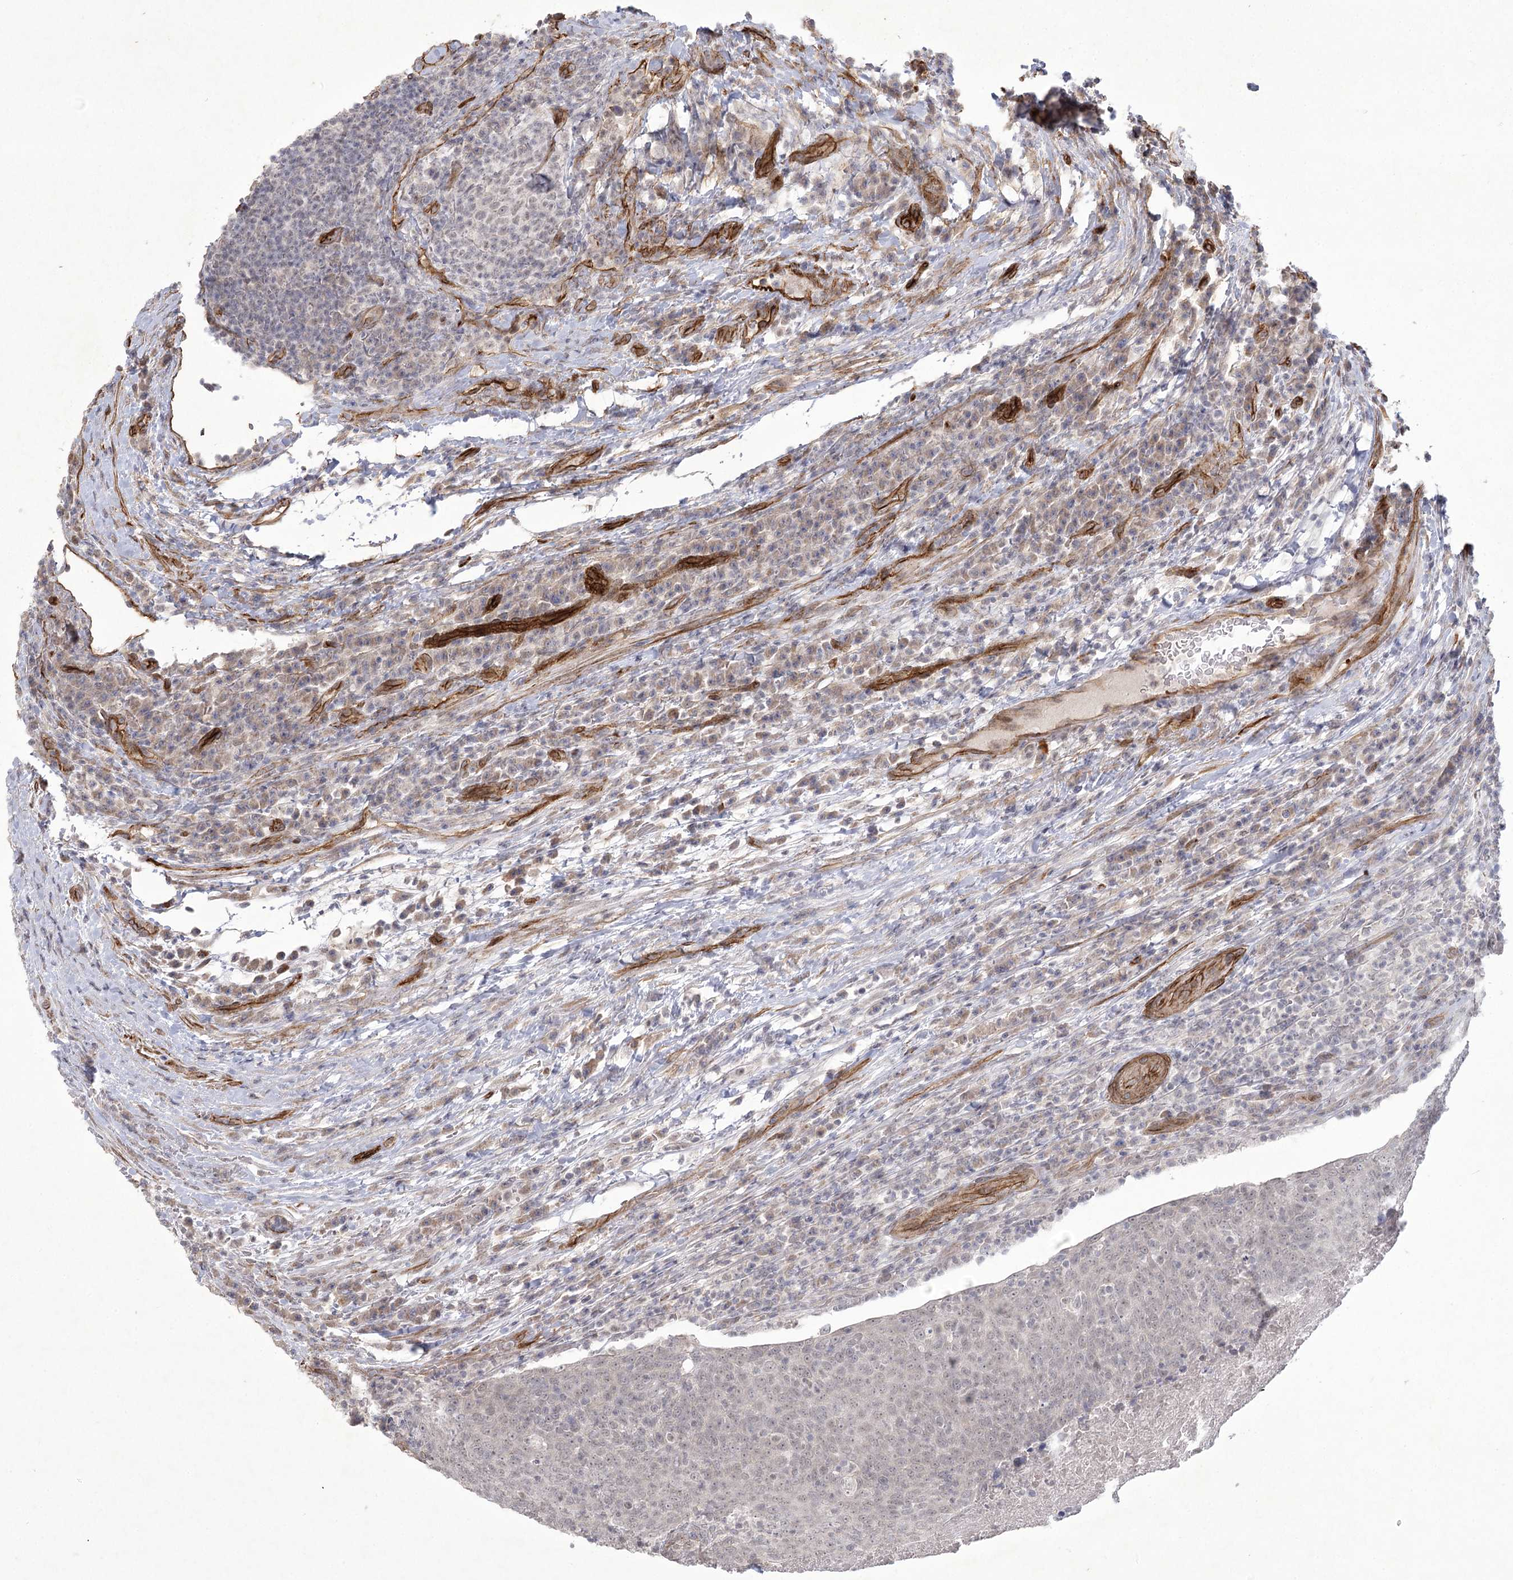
{"staining": {"intensity": "weak", "quantity": "25%-75%", "location": "nuclear"}, "tissue": "head and neck cancer", "cell_type": "Tumor cells", "image_type": "cancer", "snomed": [{"axis": "morphology", "description": "Squamous cell carcinoma, NOS"}, {"axis": "morphology", "description": "Squamous cell carcinoma, metastatic, NOS"}, {"axis": "topography", "description": "Lymph node"}, {"axis": "topography", "description": "Head-Neck"}], "caption": "High-power microscopy captured an immunohistochemistry (IHC) micrograph of head and neck squamous cell carcinoma, revealing weak nuclear staining in approximately 25%-75% of tumor cells.", "gene": "AMTN", "patient": {"sex": "male", "age": 62}}